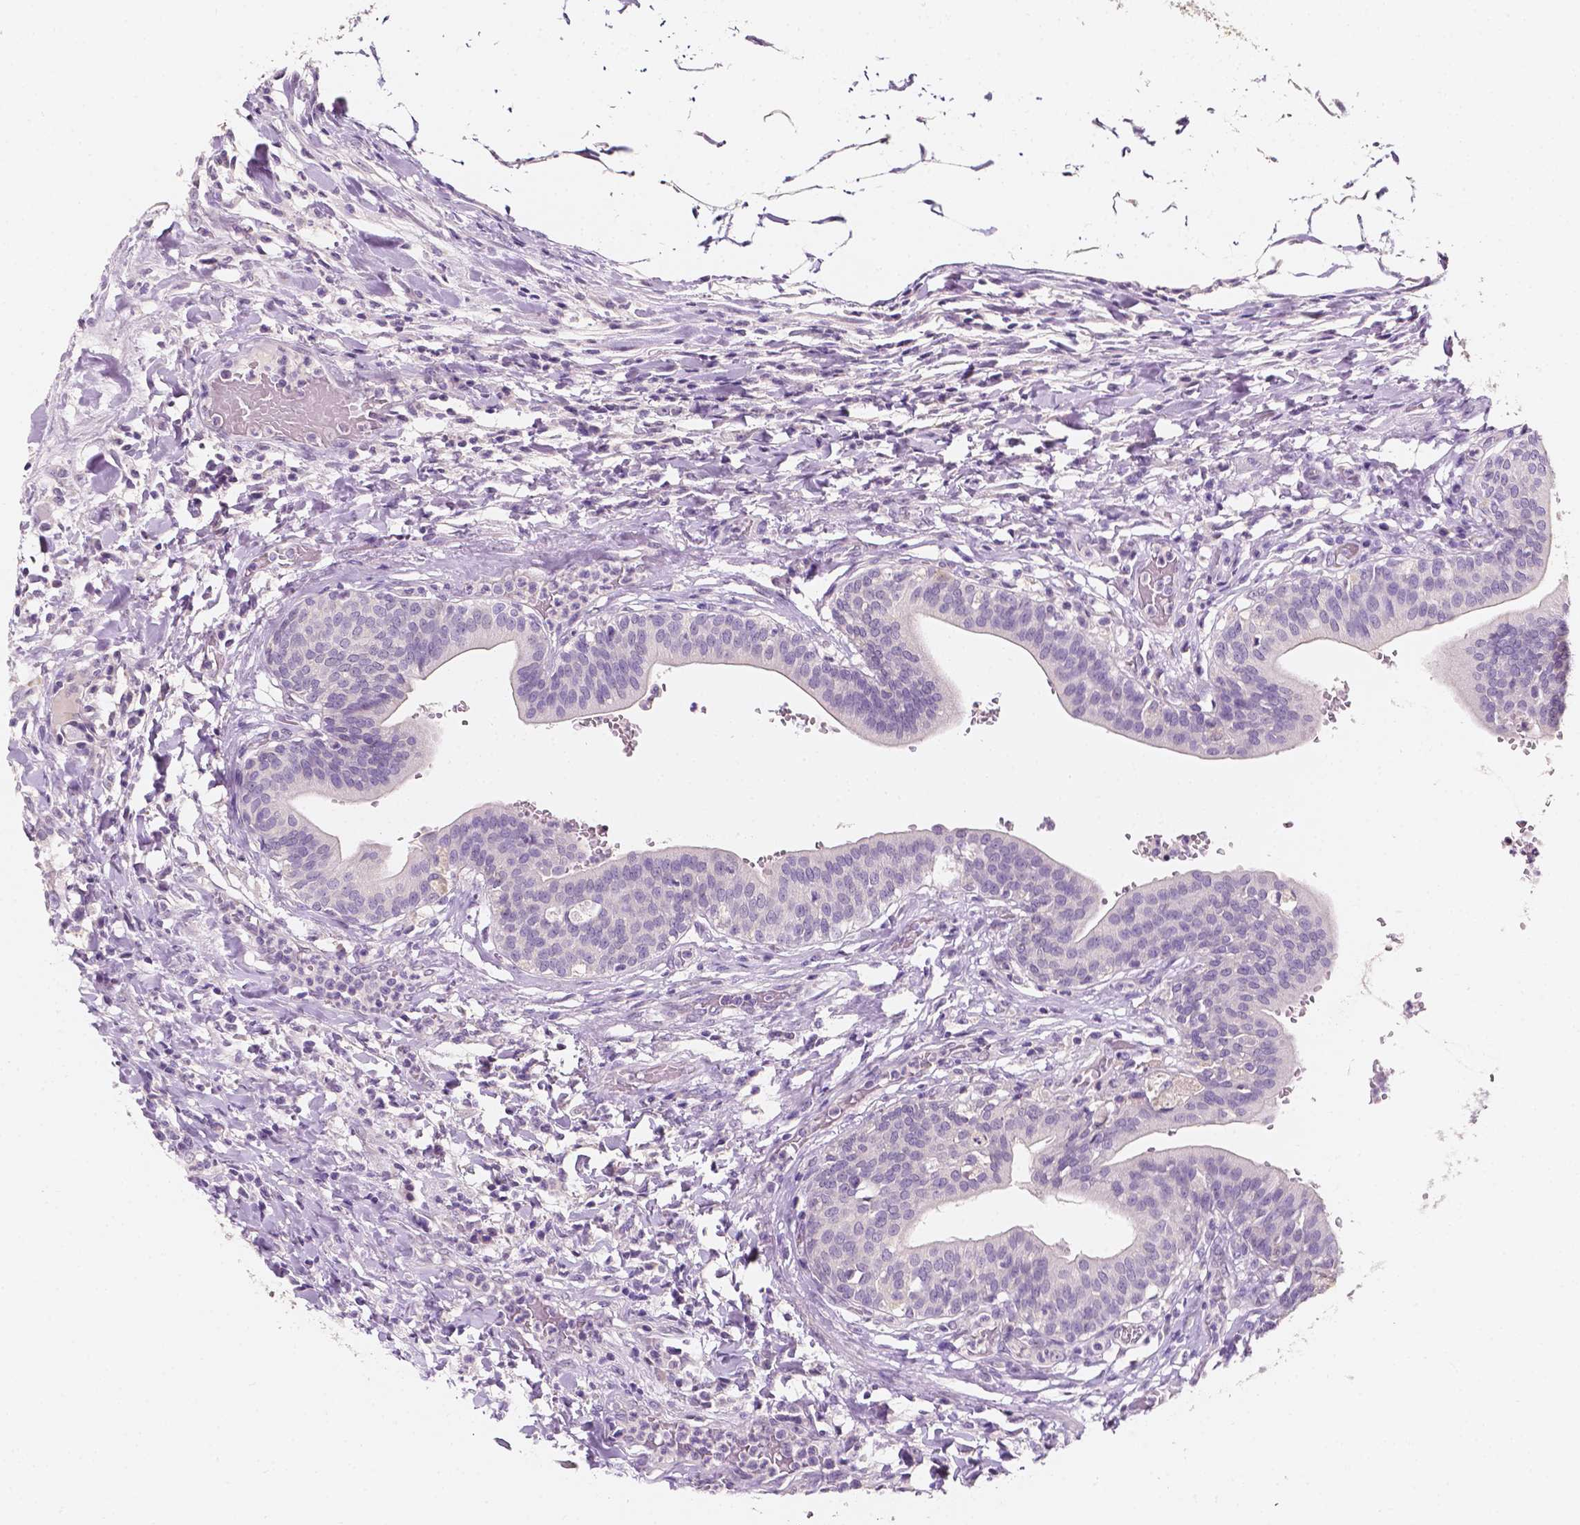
{"staining": {"intensity": "negative", "quantity": "none", "location": "none"}, "tissue": "urinary bladder", "cell_type": "Urothelial cells", "image_type": "normal", "snomed": [{"axis": "morphology", "description": "Normal tissue, NOS"}, {"axis": "topography", "description": "Urinary bladder"}, {"axis": "topography", "description": "Peripheral nerve tissue"}], "caption": "Immunohistochemistry (IHC) histopathology image of unremarkable urinary bladder: urinary bladder stained with DAB (3,3'-diaminobenzidine) demonstrates no significant protein expression in urothelial cells. (DAB immunohistochemistry (IHC), high magnification).", "gene": "TAL1", "patient": {"sex": "male", "age": 66}}